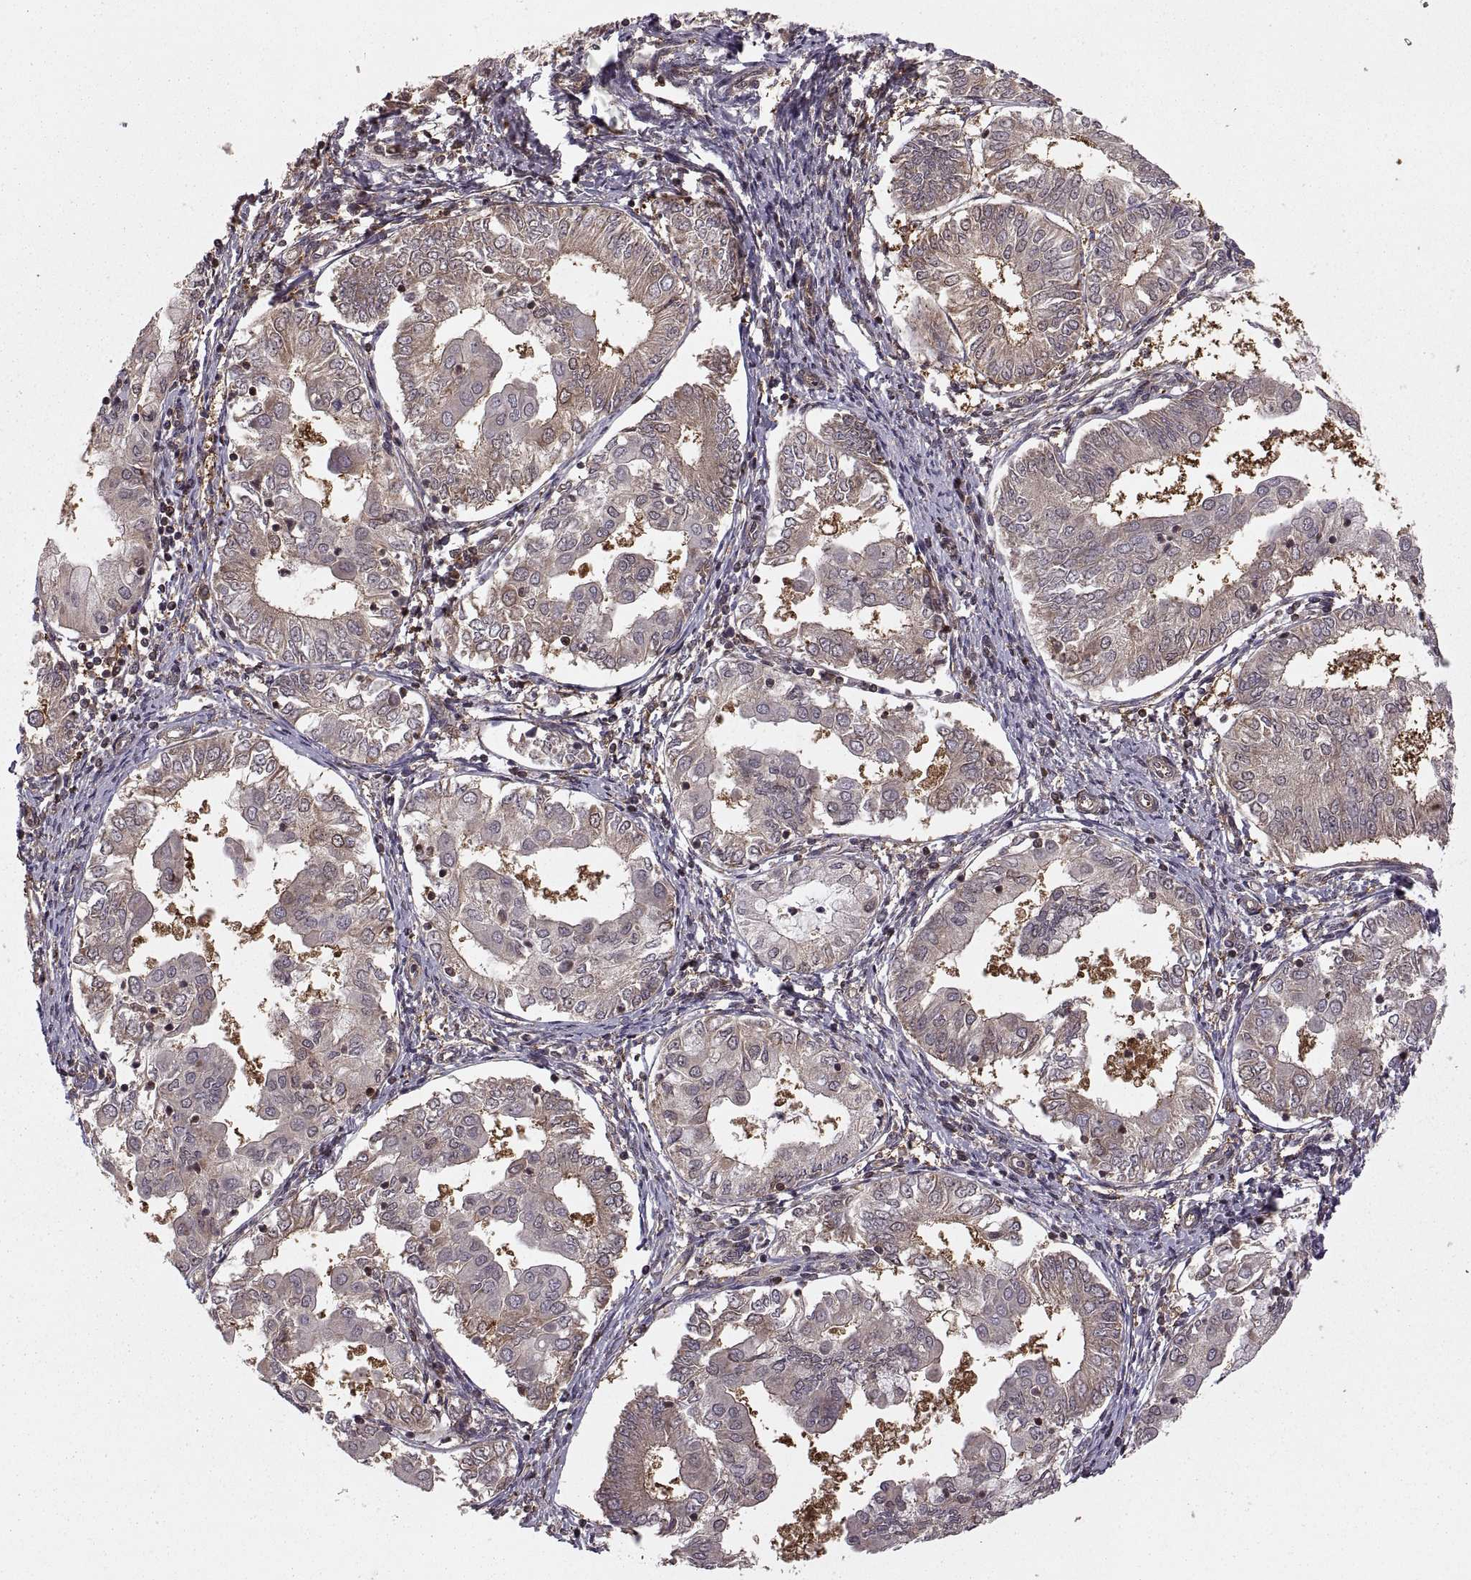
{"staining": {"intensity": "weak", "quantity": "25%-75%", "location": "cytoplasmic/membranous"}, "tissue": "endometrial cancer", "cell_type": "Tumor cells", "image_type": "cancer", "snomed": [{"axis": "morphology", "description": "Adenocarcinoma, NOS"}, {"axis": "topography", "description": "Endometrium"}], "caption": "IHC (DAB) staining of endometrial cancer displays weak cytoplasmic/membranous protein expression in about 25%-75% of tumor cells. (Stains: DAB (3,3'-diaminobenzidine) in brown, nuclei in blue, Microscopy: brightfield microscopy at high magnification).", "gene": "DEDD", "patient": {"sex": "female", "age": 68}}